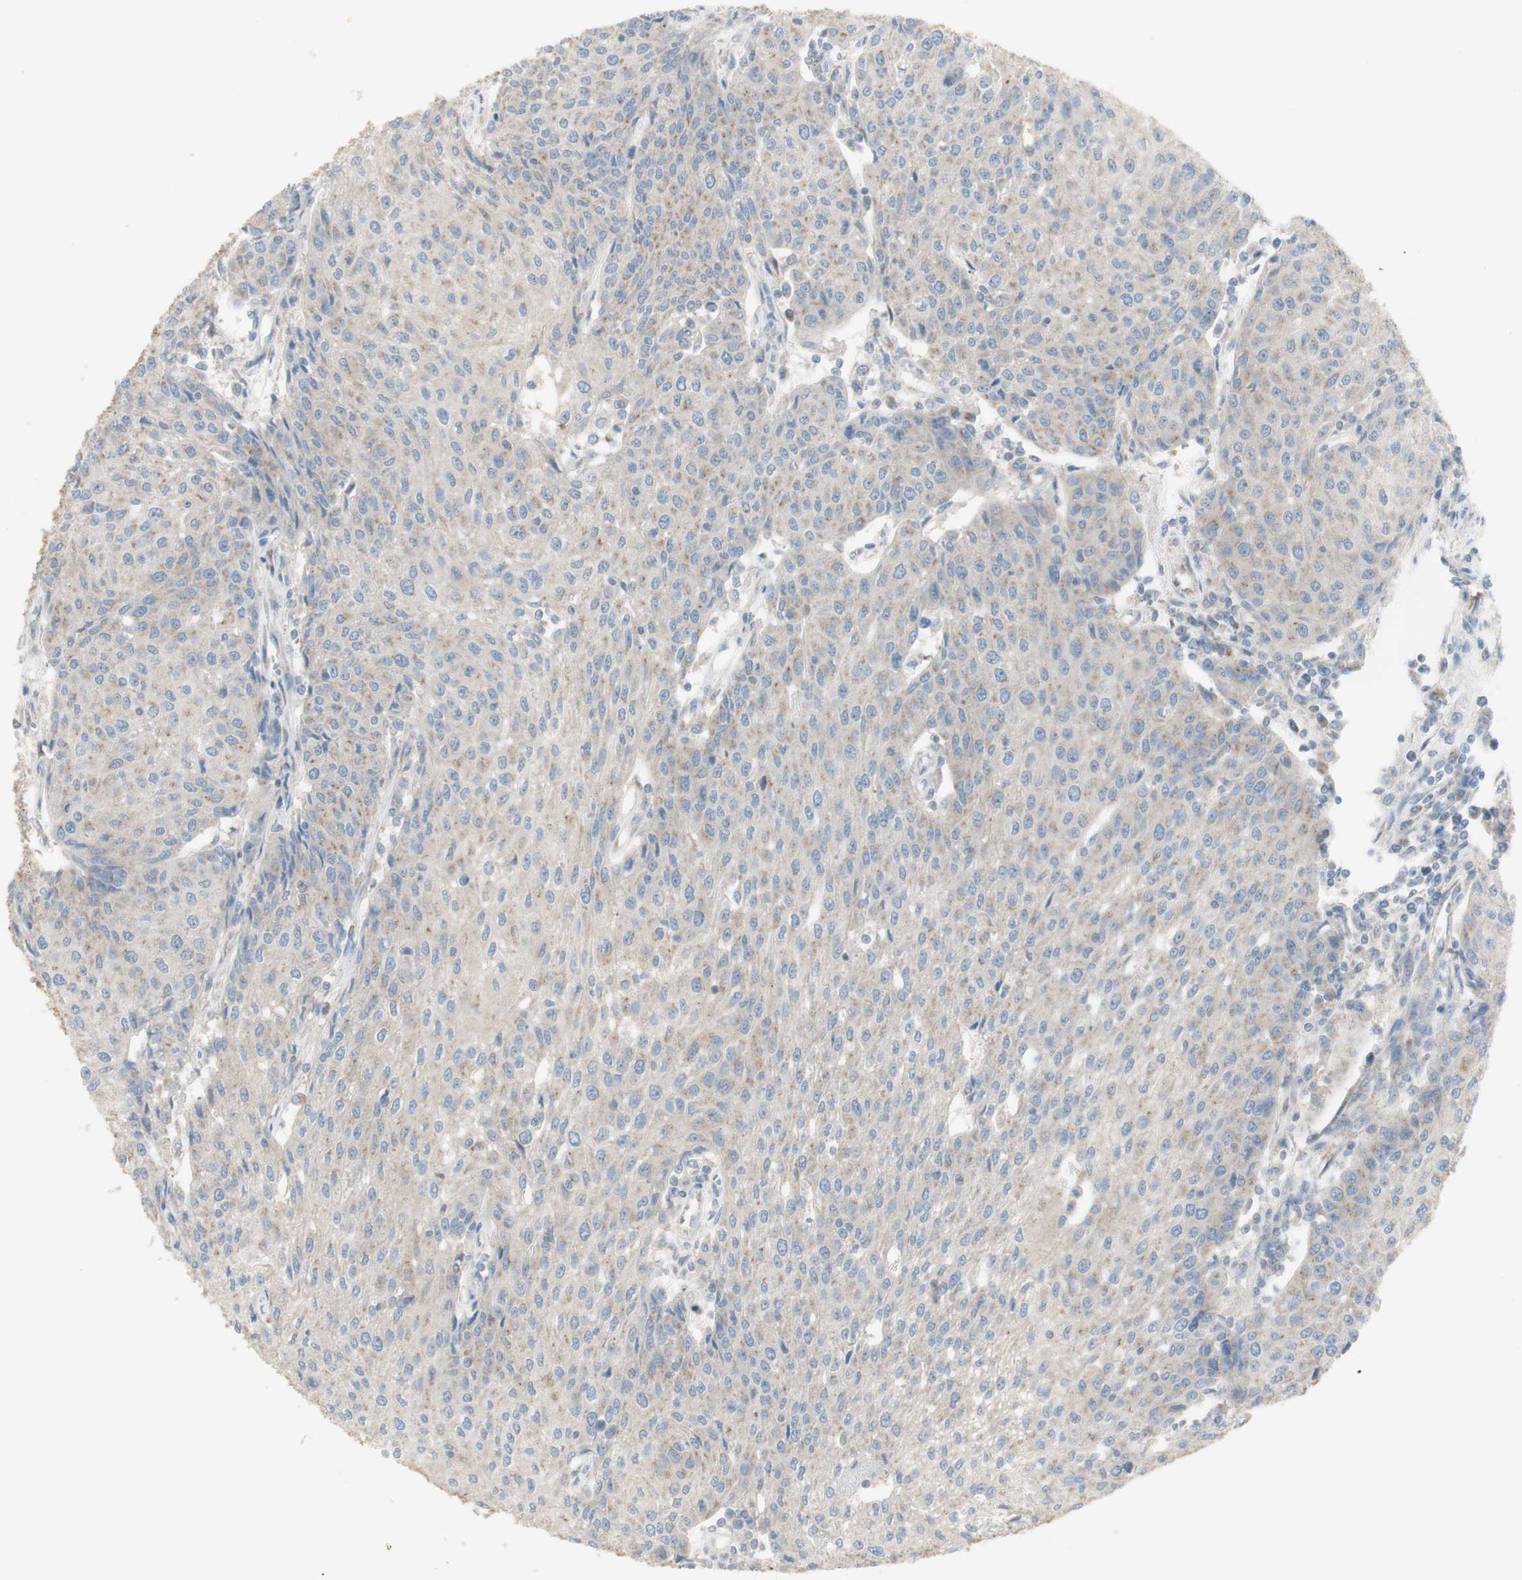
{"staining": {"intensity": "weak", "quantity": "<25%", "location": "cytoplasmic/membranous"}, "tissue": "urothelial cancer", "cell_type": "Tumor cells", "image_type": "cancer", "snomed": [{"axis": "morphology", "description": "Urothelial carcinoma, High grade"}, {"axis": "topography", "description": "Urinary bladder"}], "caption": "Tumor cells show no significant protein expression in urothelial cancer. (Immunohistochemistry, brightfield microscopy, high magnification).", "gene": "C3orf52", "patient": {"sex": "female", "age": 85}}